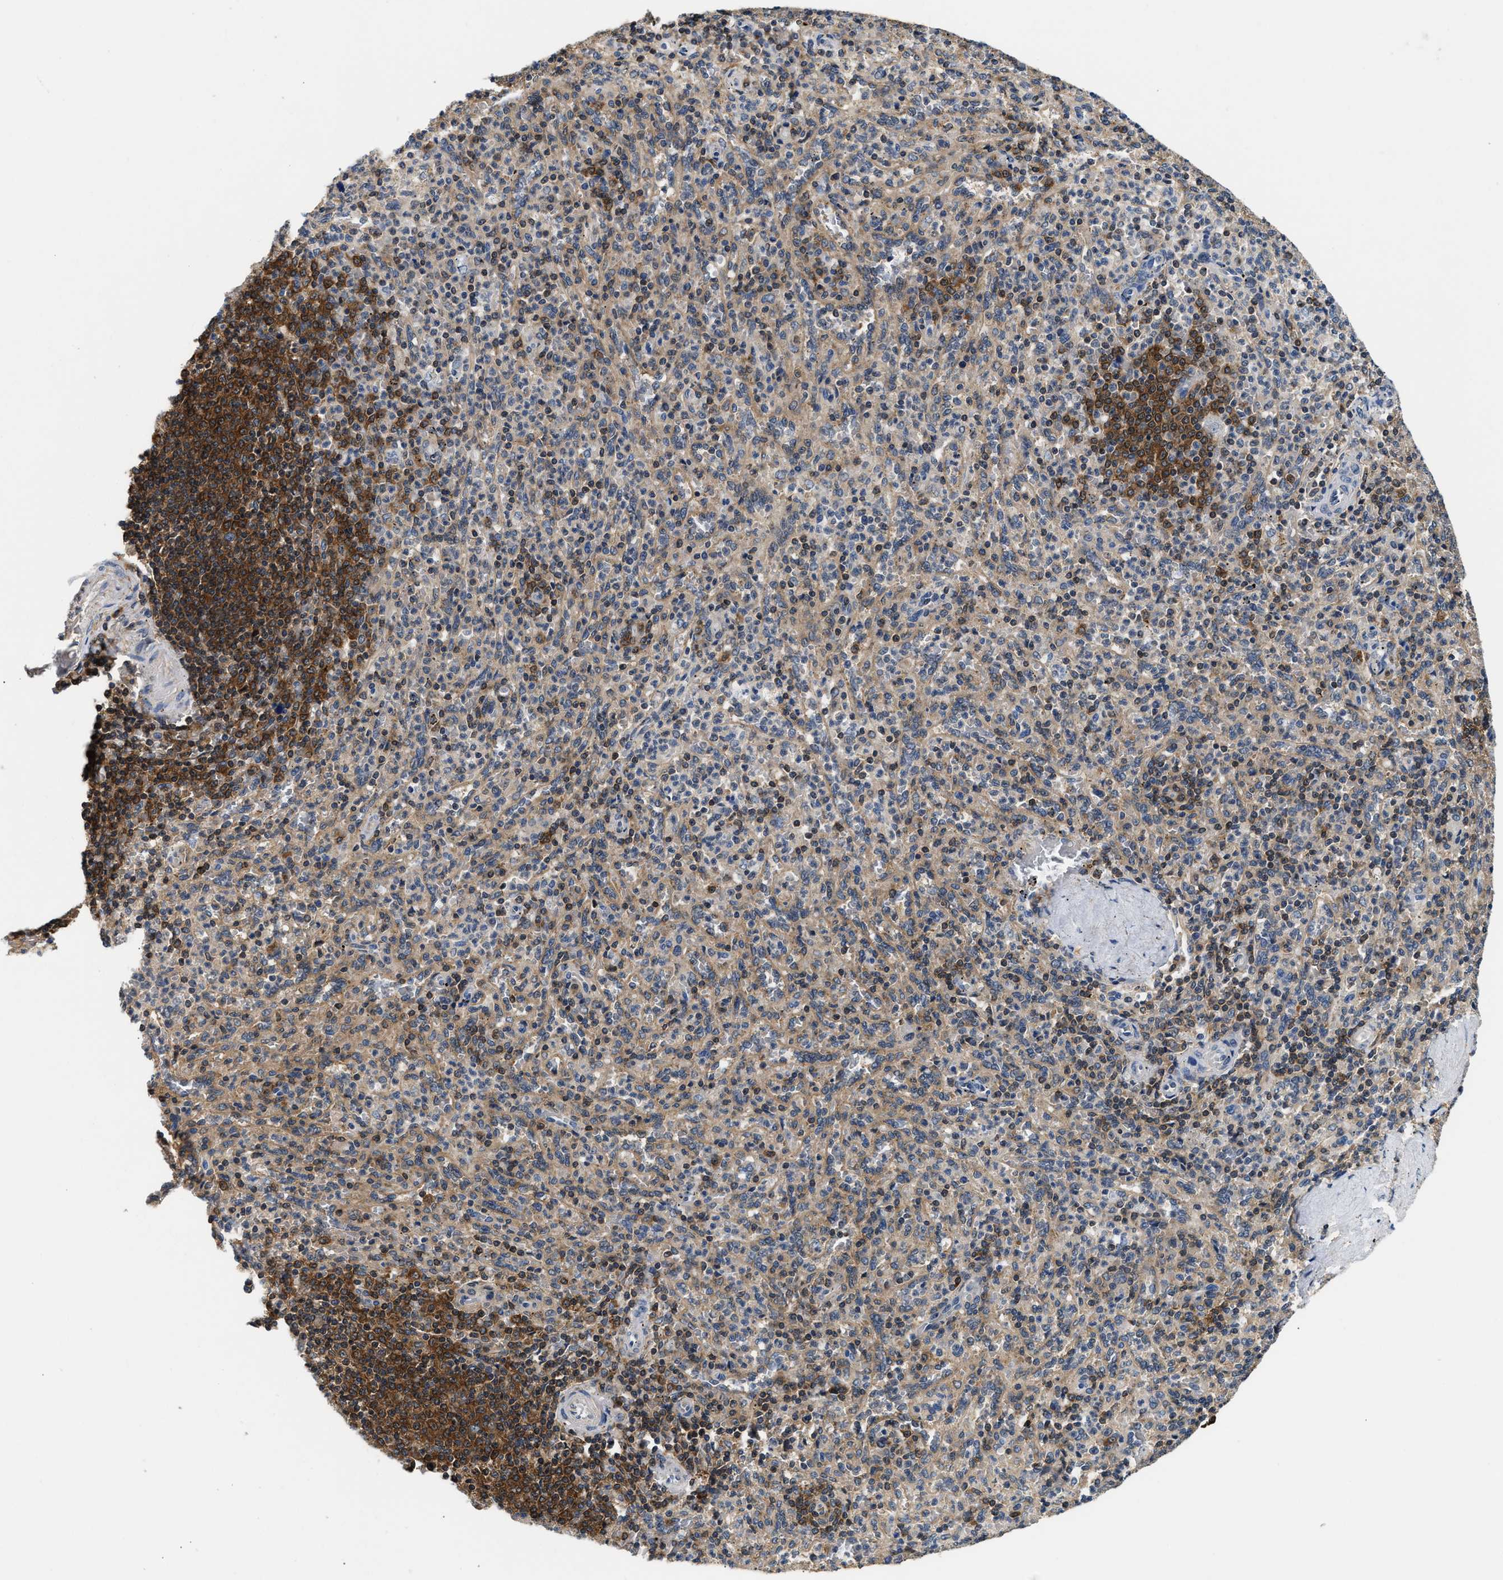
{"staining": {"intensity": "moderate", "quantity": "<25%", "location": "cytoplasmic/membranous"}, "tissue": "spleen", "cell_type": "Cells in red pulp", "image_type": "normal", "snomed": [{"axis": "morphology", "description": "Normal tissue, NOS"}, {"axis": "topography", "description": "Spleen"}], "caption": "Approximately <25% of cells in red pulp in normal spleen exhibit moderate cytoplasmic/membranous protein expression as visualized by brown immunohistochemical staining.", "gene": "CCM2", "patient": {"sex": "male", "age": 36}}